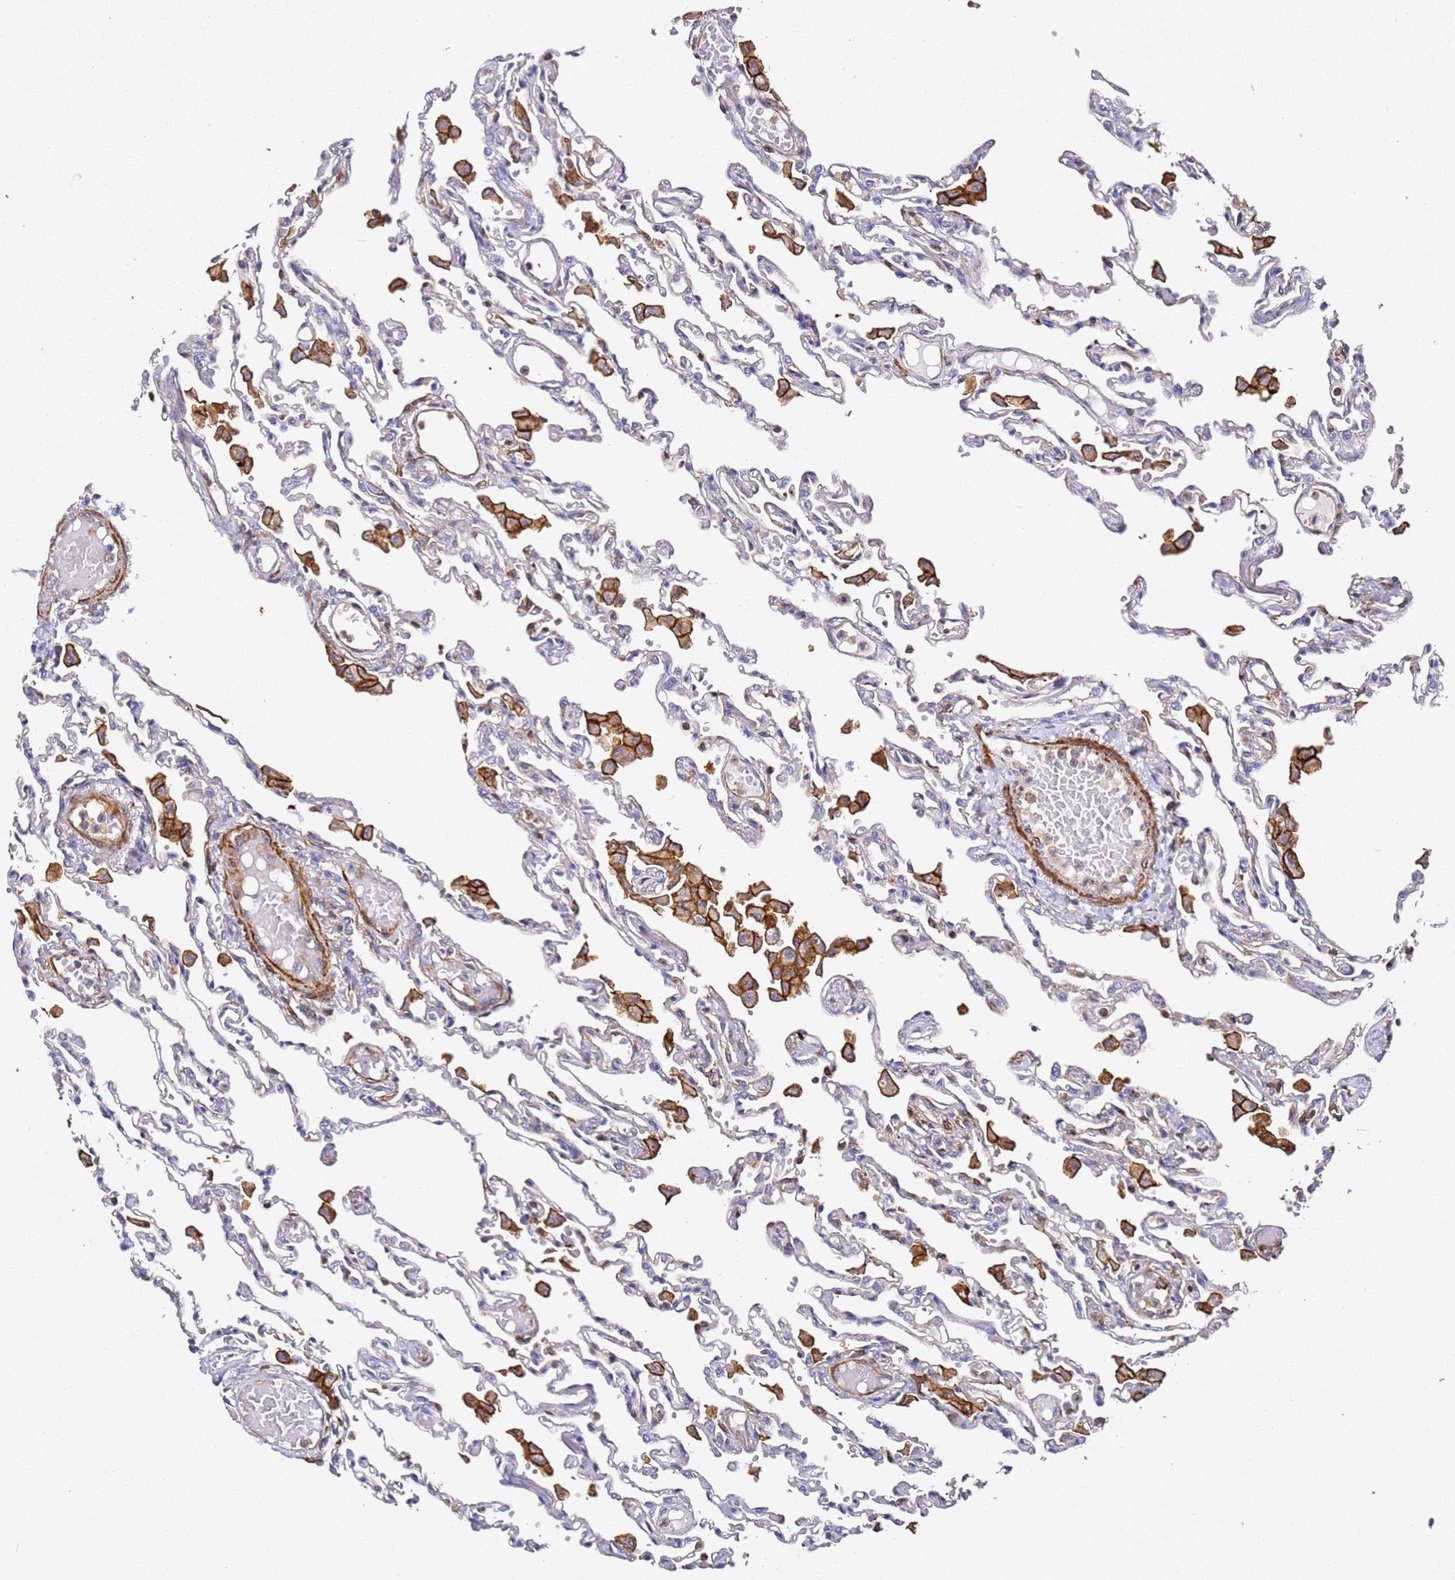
{"staining": {"intensity": "negative", "quantity": "none", "location": "none"}, "tissue": "lung", "cell_type": "Alveolar cells", "image_type": "normal", "snomed": [{"axis": "morphology", "description": "Normal tissue, NOS"}, {"axis": "topography", "description": "Bronchus"}, {"axis": "topography", "description": "Lung"}], "caption": "Immunohistochemical staining of normal human lung exhibits no significant staining in alveolar cells. (Brightfield microscopy of DAB immunohistochemistry (IHC) at high magnification).", "gene": "ZNF671", "patient": {"sex": "female", "age": 49}}